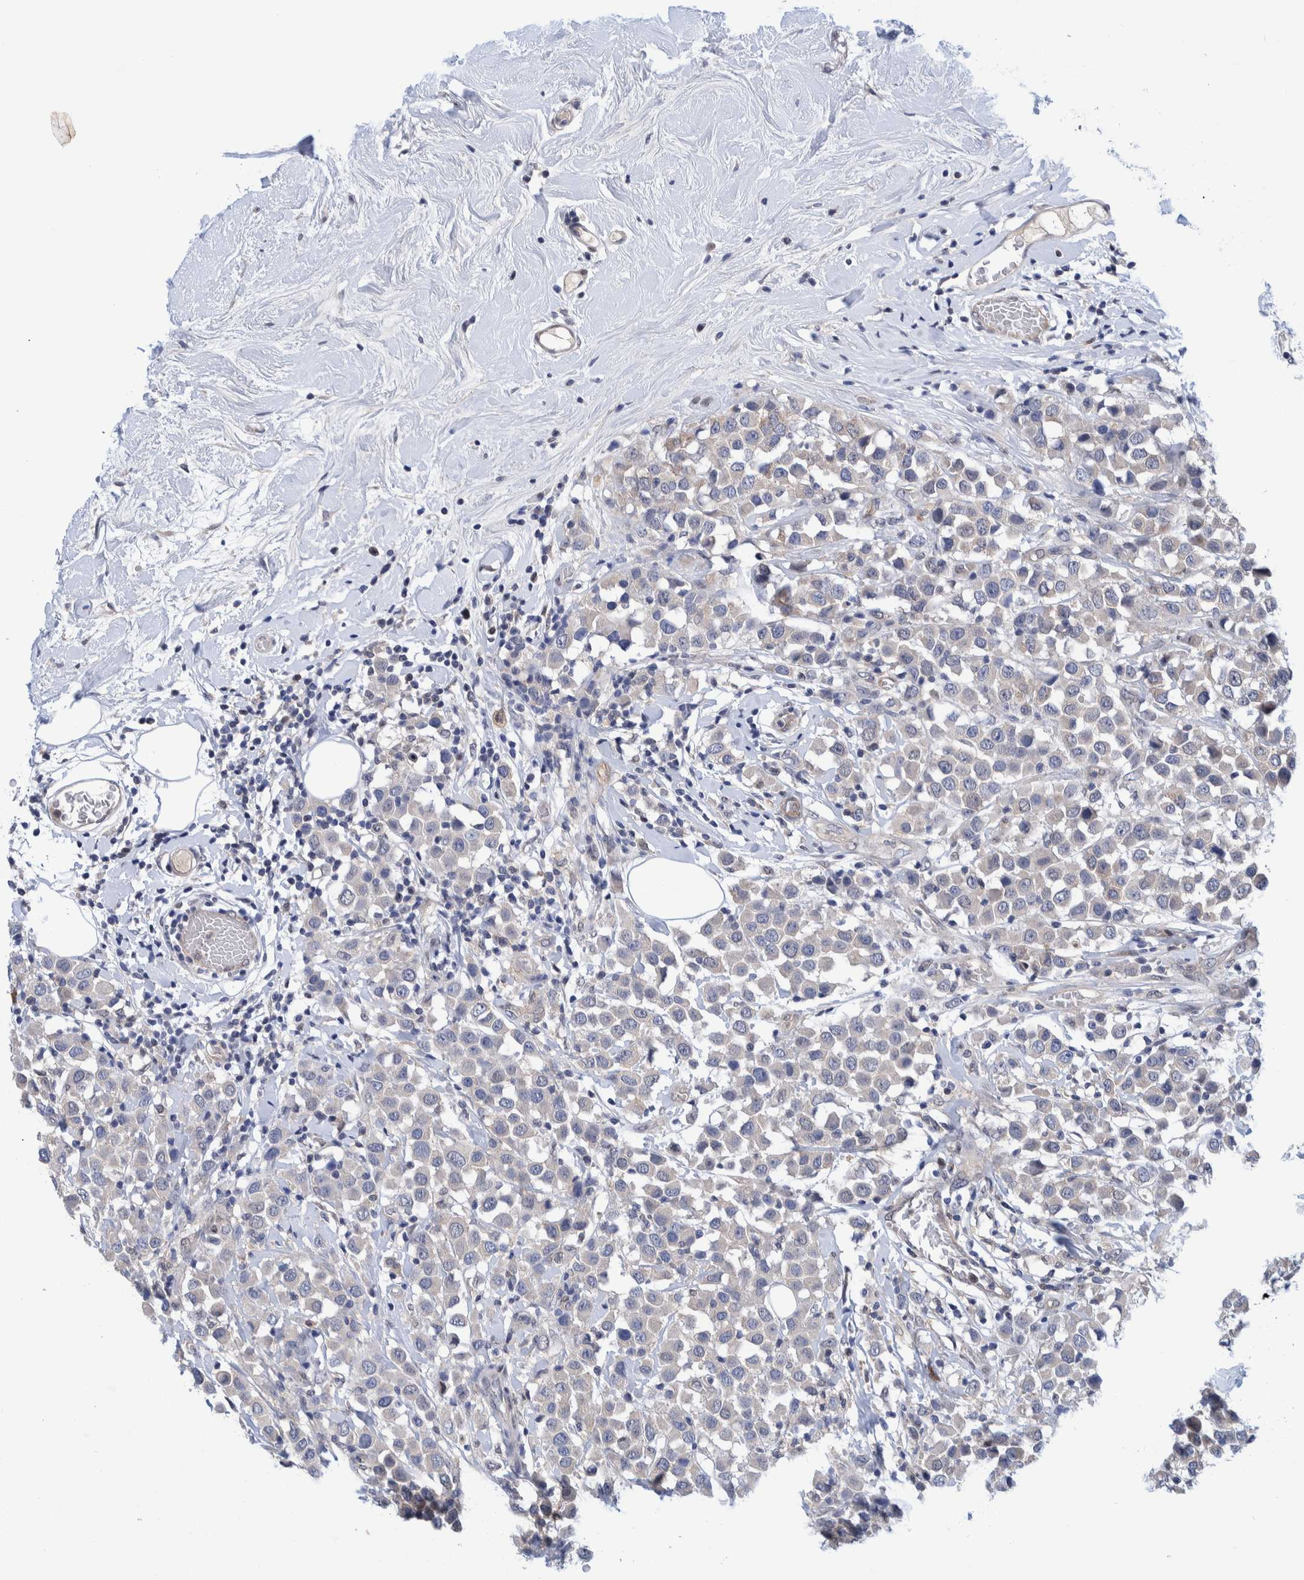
{"staining": {"intensity": "negative", "quantity": "none", "location": "none"}, "tissue": "breast cancer", "cell_type": "Tumor cells", "image_type": "cancer", "snomed": [{"axis": "morphology", "description": "Duct carcinoma"}, {"axis": "topography", "description": "Breast"}], "caption": "This micrograph is of breast cancer stained with IHC to label a protein in brown with the nuclei are counter-stained blue. There is no positivity in tumor cells. Brightfield microscopy of immunohistochemistry (IHC) stained with DAB (brown) and hematoxylin (blue), captured at high magnification.", "gene": "PFAS", "patient": {"sex": "female", "age": 61}}